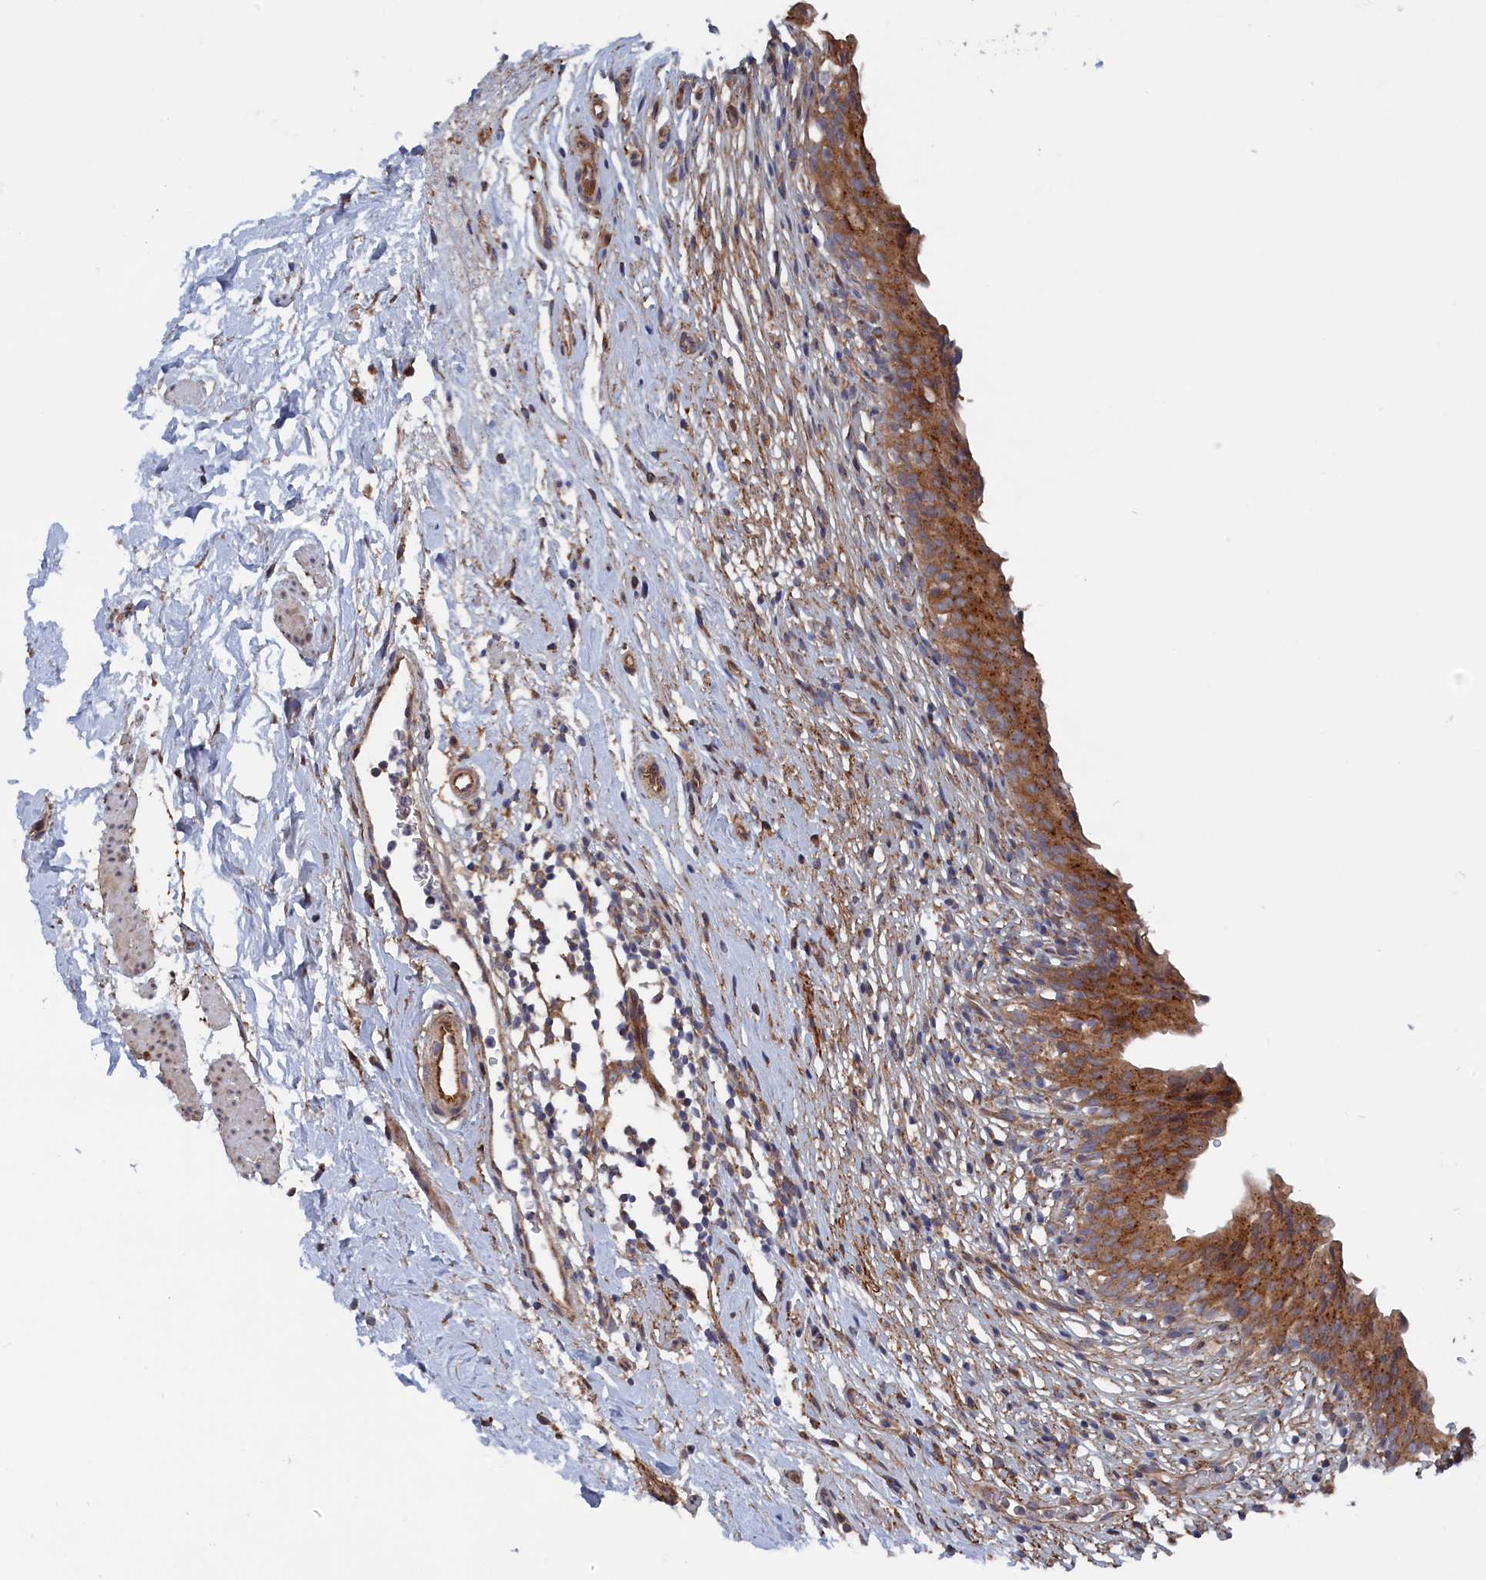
{"staining": {"intensity": "strong", "quantity": ">75%", "location": "cytoplasmic/membranous"}, "tissue": "urinary bladder", "cell_type": "Urothelial cells", "image_type": "normal", "snomed": [{"axis": "morphology", "description": "Normal tissue, NOS"}, {"axis": "morphology", "description": "Inflammation, NOS"}, {"axis": "topography", "description": "Urinary bladder"}], "caption": "Urothelial cells show high levels of strong cytoplasmic/membranous staining in about >75% of cells in unremarkable human urinary bladder.", "gene": "TMEM196", "patient": {"sex": "male", "age": 63}}